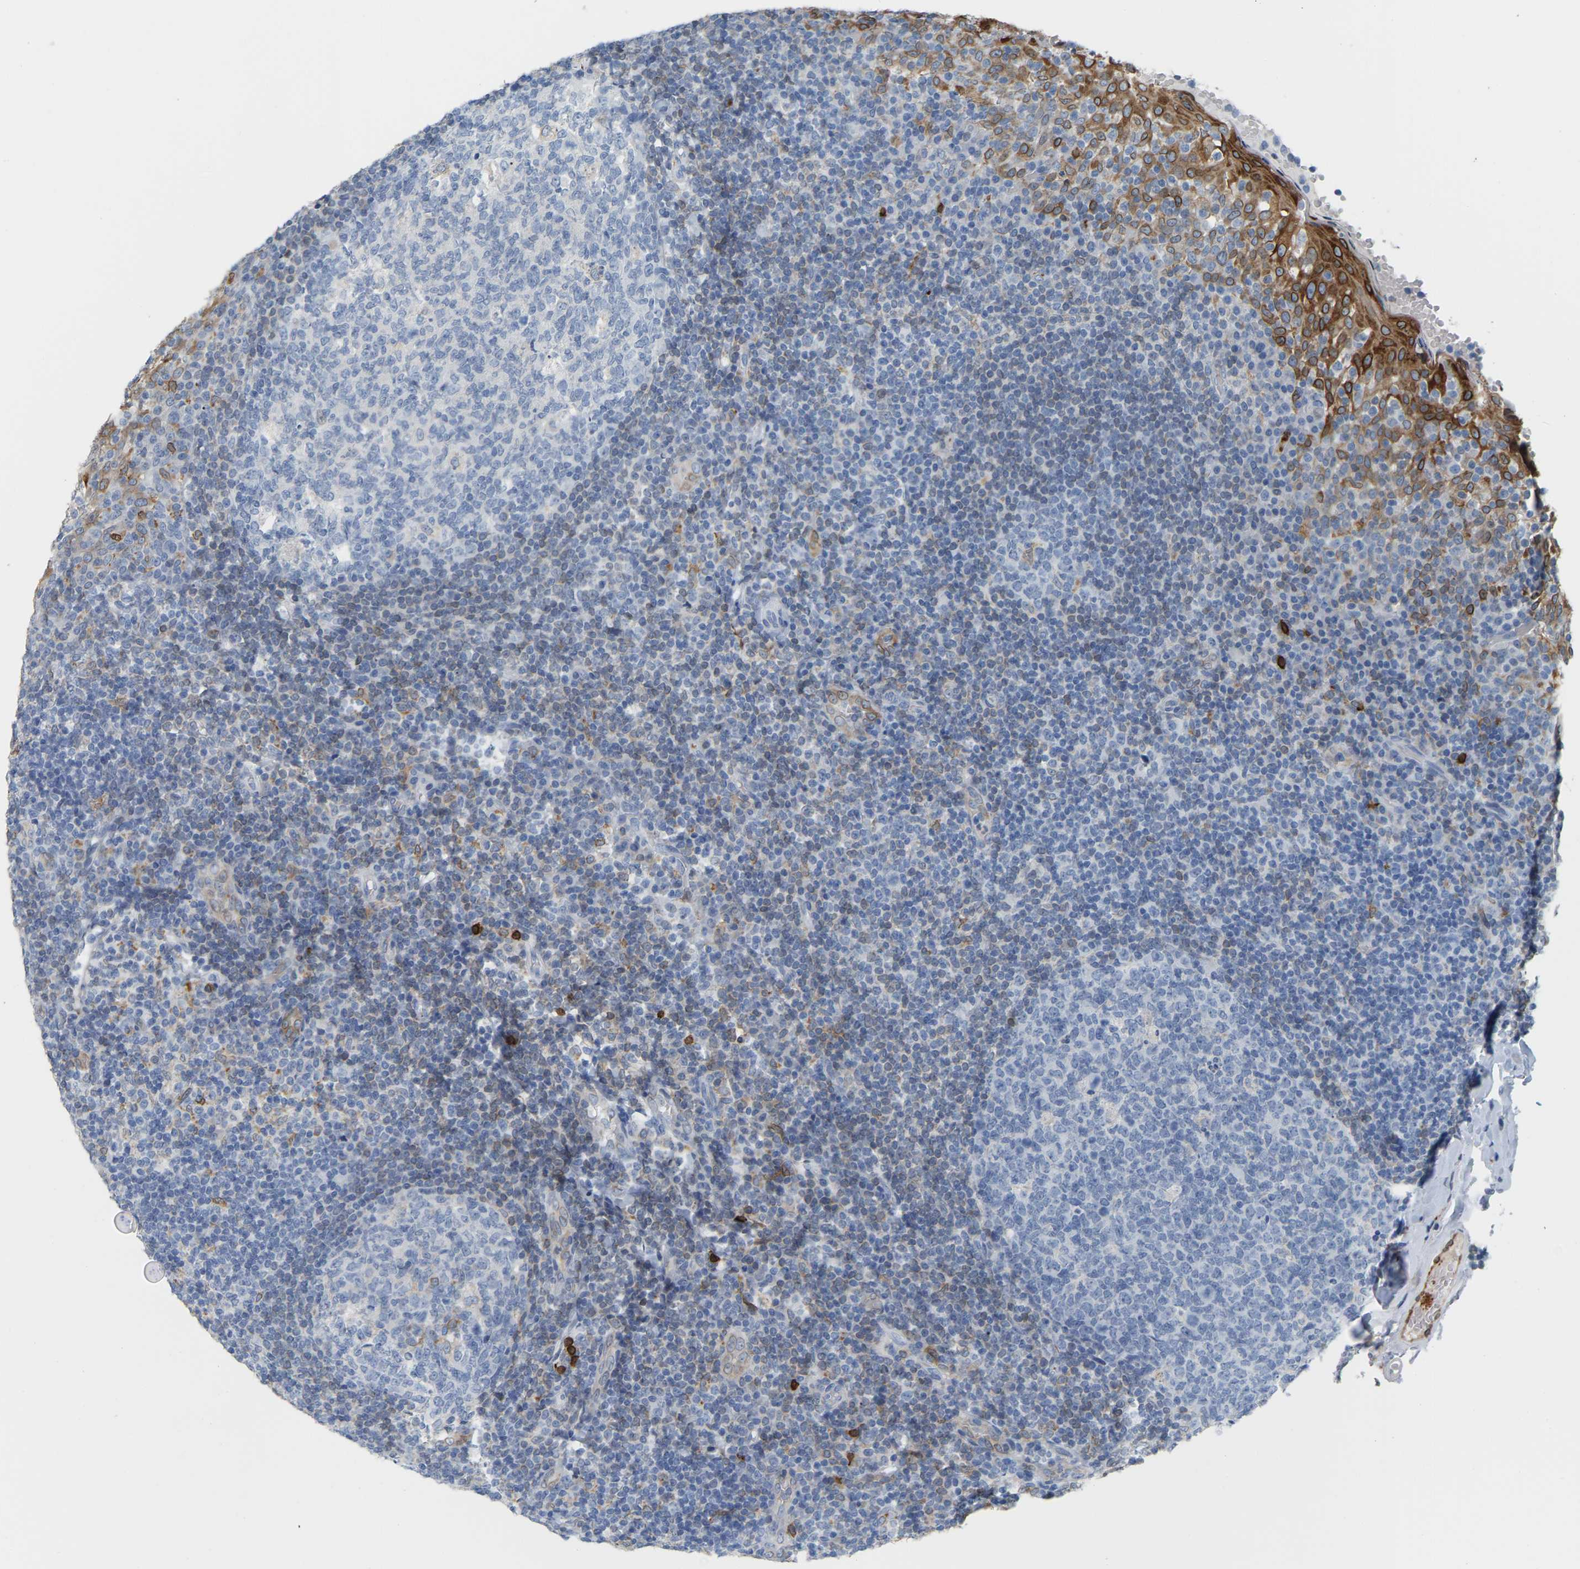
{"staining": {"intensity": "negative", "quantity": "none", "location": "none"}, "tissue": "tonsil", "cell_type": "Germinal center cells", "image_type": "normal", "snomed": [{"axis": "morphology", "description": "Normal tissue, NOS"}, {"axis": "topography", "description": "Tonsil"}], "caption": "The micrograph demonstrates no significant staining in germinal center cells of tonsil.", "gene": "PTGS1", "patient": {"sex": "female", "age": 19}}